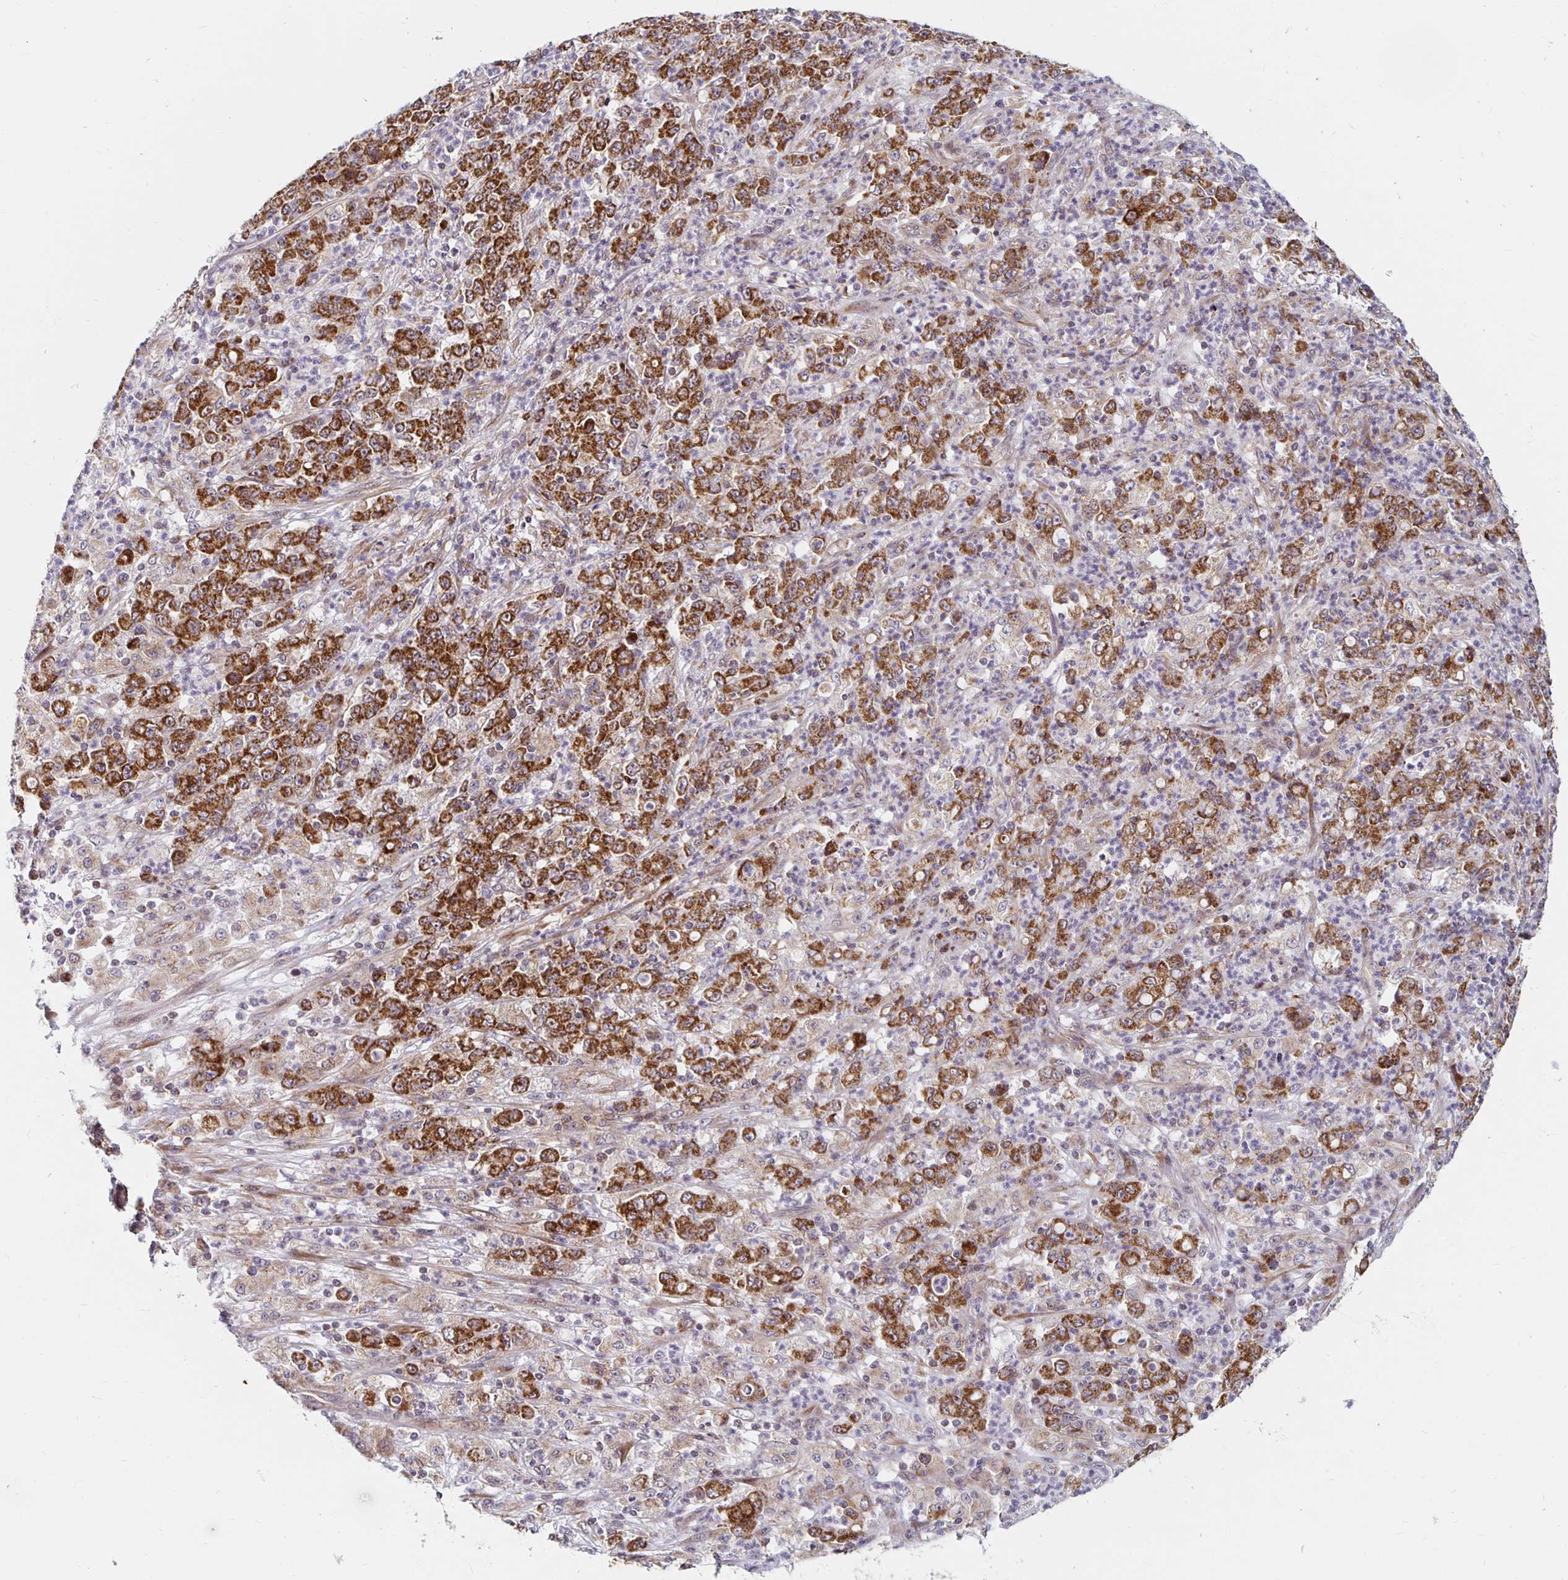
{"staining": {"intensity": "strong", "quantity": ">75%", "location": "cytoplasmic/membranous"}, "tissue": "stomach cancer", "cell_type": "Tumor cells", "image_type": "cancer", "snomed": [{"axis": "morphology", "description": "Adenocarcinoma, NOS"}, {"axis": "topography", "description": "Stomach, lower"}], "caption": "Protein staining of stomach cancer tissue exhibits strong cytoplasmic/membranous expression in about >75% of tumor cells. (IHC, brightfield microscopy, high magnification).", "gene": "MRPL28", "patient": {"sex": "female", "age": 71}}